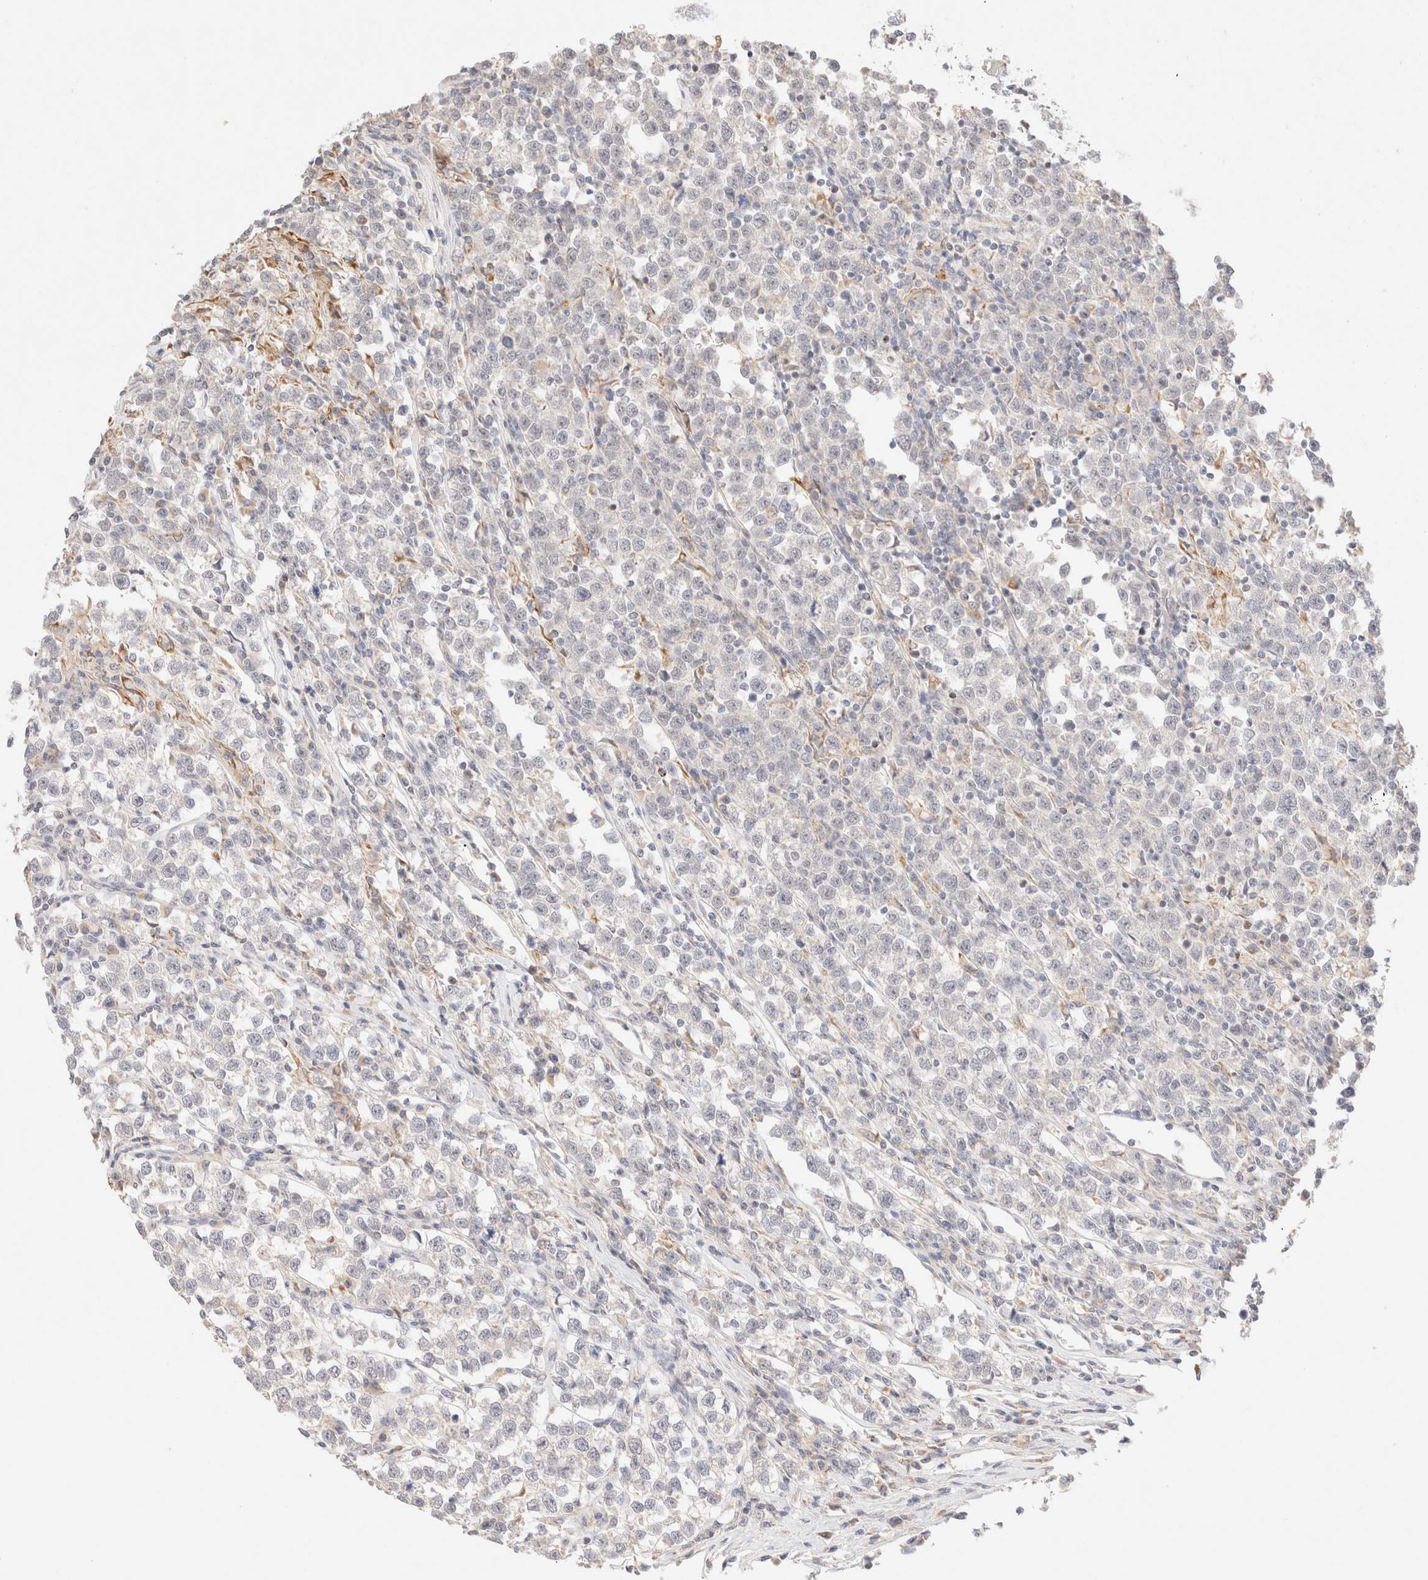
{"staining": {"intensity": "negative", "quantity": "none", "location": "none"}, "tissue": "testis cancer", "cell_type": "Tumor cells", "image_type": "cancer", "snomed": [{"axis": "morphology", "description": "Normal tissue, NOS"}, {"axis": "morphology", "description": "Seminoma, NOS"}, {"axis": "topography", "description": "Testis"}], "caption": "There is no significant expression in tumor cells of testis cancer.", "gene": "SNTB1", "patient": {"sex": "male", "age": 43}}